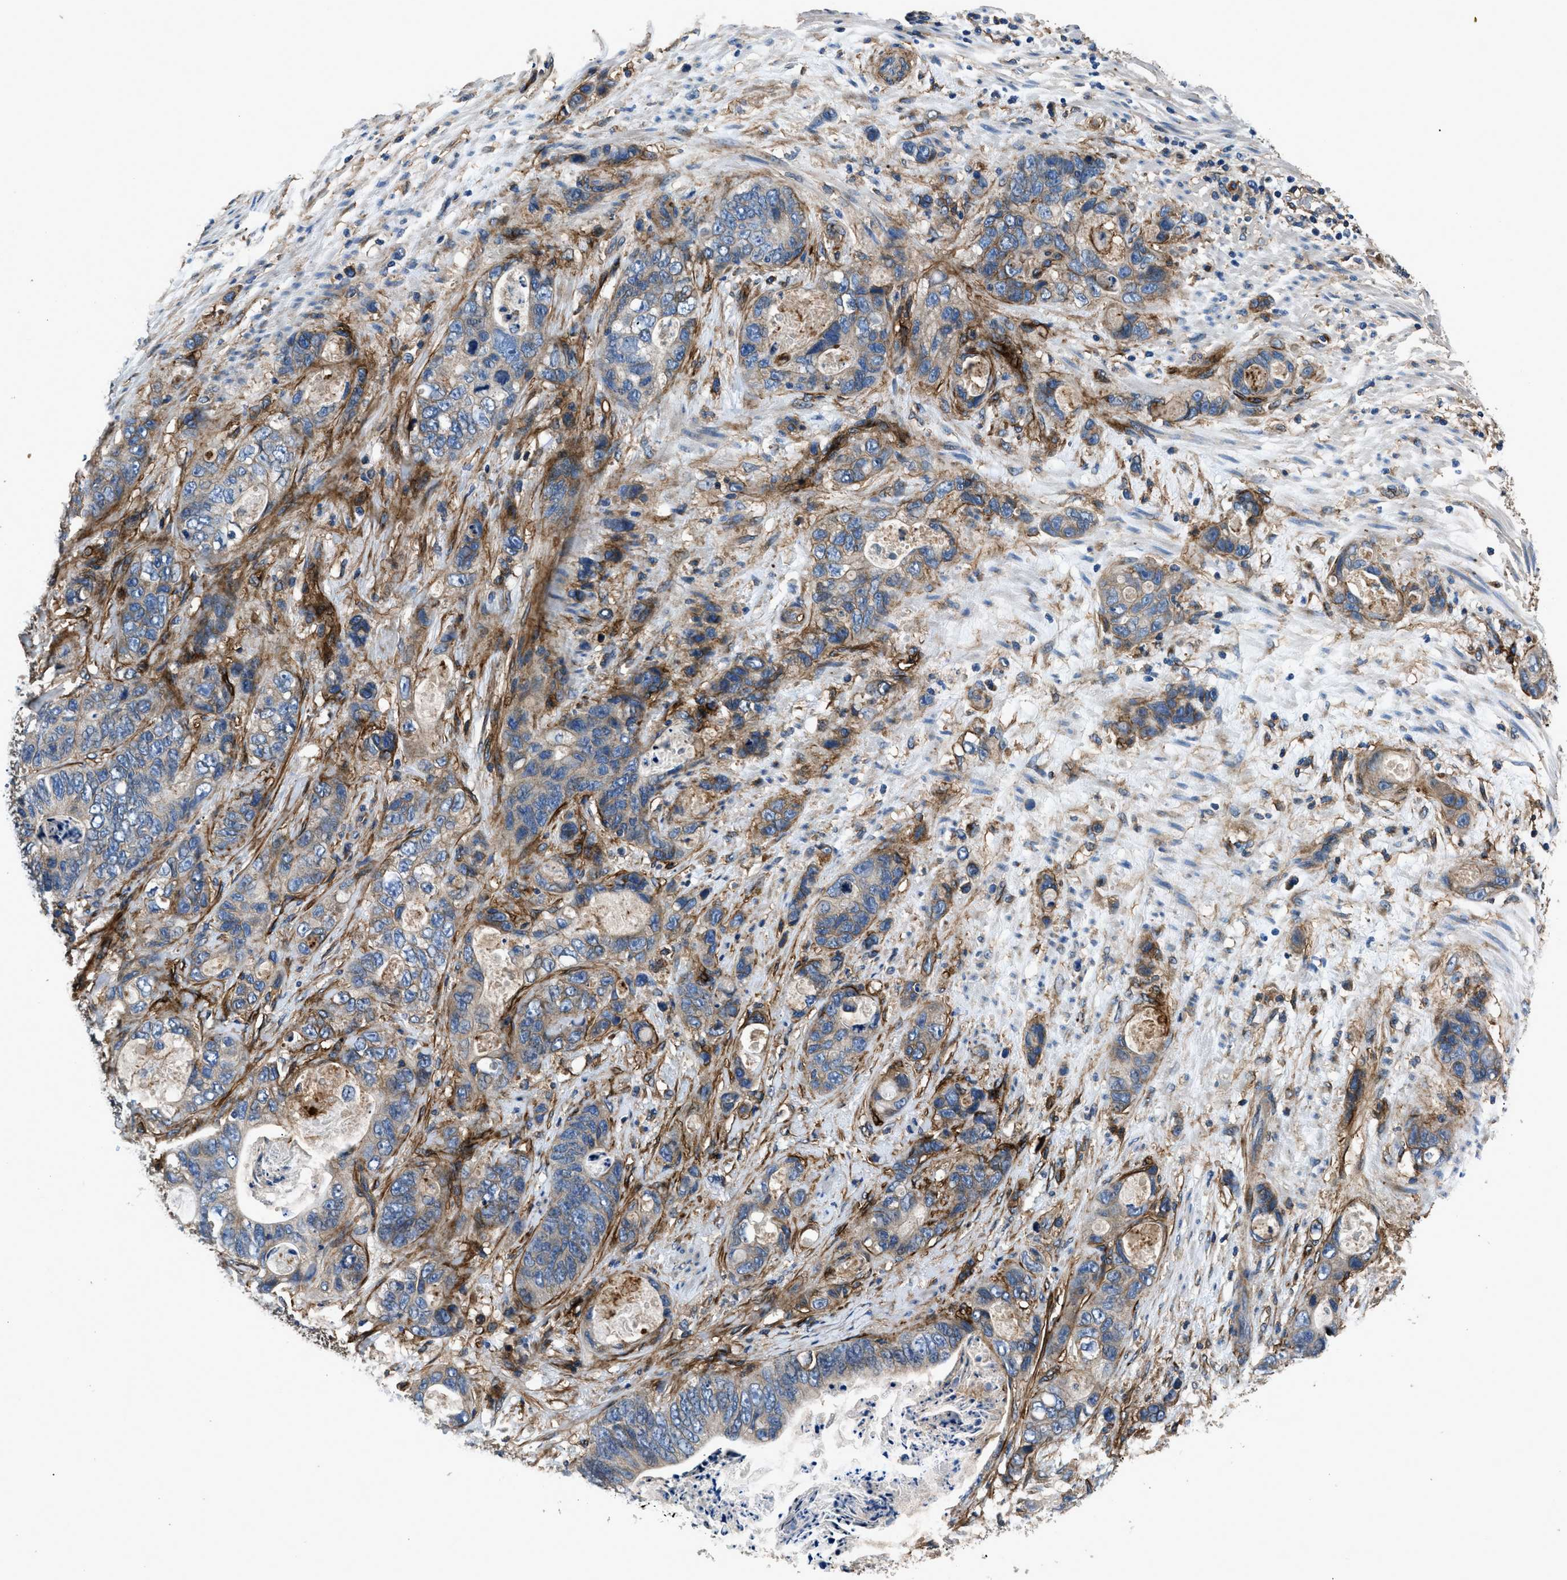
{"staining": {"intensity": "weak", "quantity": "<25%", "location": "cytoplasmic/membranous"}, "tissue": "stomach cancer", "cell_type": "Tumor cells", "image_type": "cancer", "snomed": [{"axis": "morphology", "description": "Normal tissue, NOS"}, {"axis": "morphology", "description": "Adenocarcinoma, NOS"}, {"axis": "topography", "description": "Stomach"}], "caption": "DAB (3,3'-diaminobenzidine) immunohistochemical staining of human stomach cancer displays no significant staining in tumor cells.", "gene": "CD276", "patient": {"sex": "female", "age": 89}}